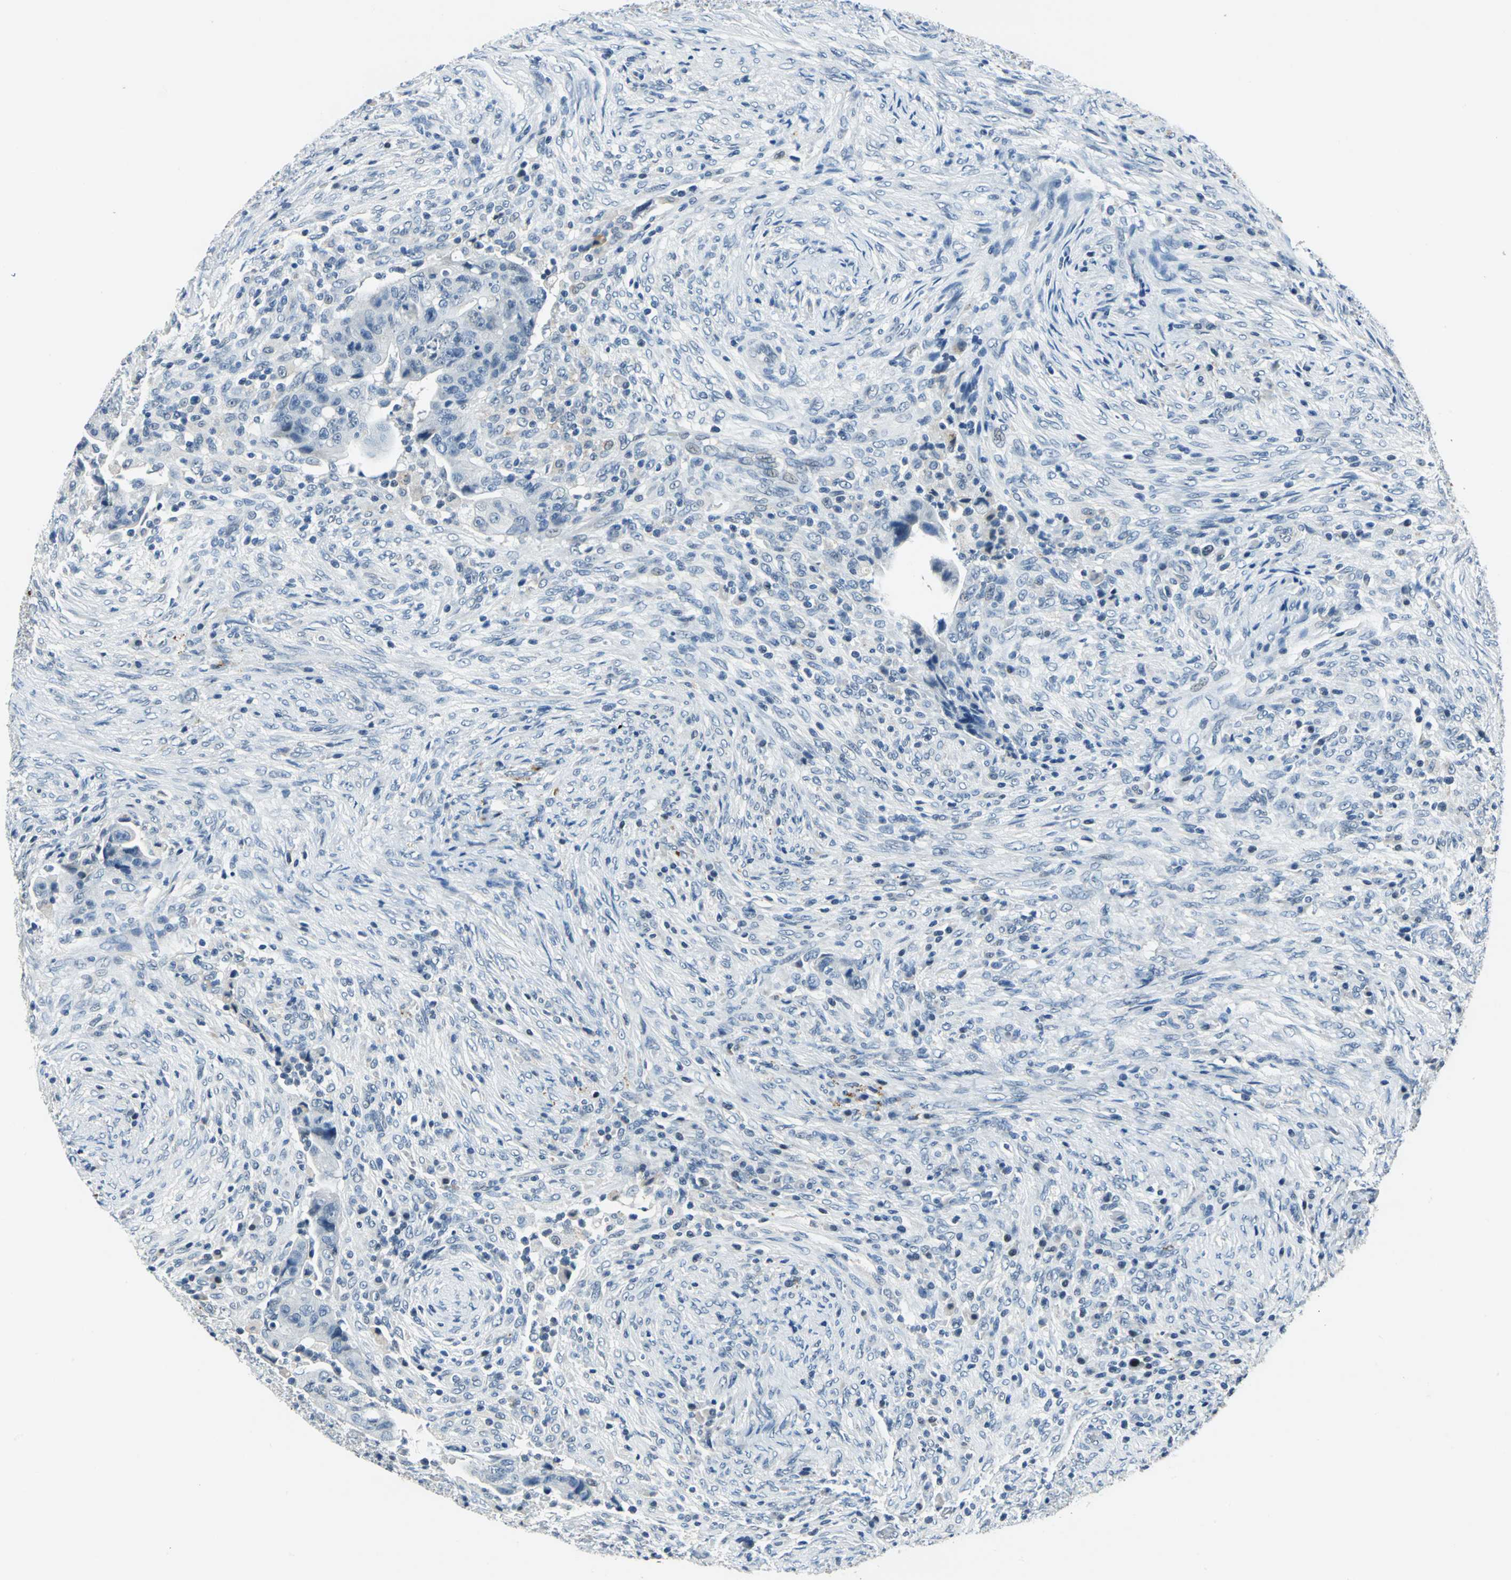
{"staining": {"intensity": "negative", "quantity": "none", "location": "none"}, "tissue": "colorectal cancer", "cell_type": "Tumor cells", "image_type": "cancer", "snomed": [{"axis": "morphology", "description": "Adenocarcinoma, NOS"}, {"axis": "topography", "description": "Rectum"}], "caption": "DAB (3,3'-diaminobenzidine) immunohistochemical staining of human colorectal adenocarcinoma demonstrates no significant staining in tumor cells.", "gene": "RAD17", "patient": {"sex": "female", "age": 71}}